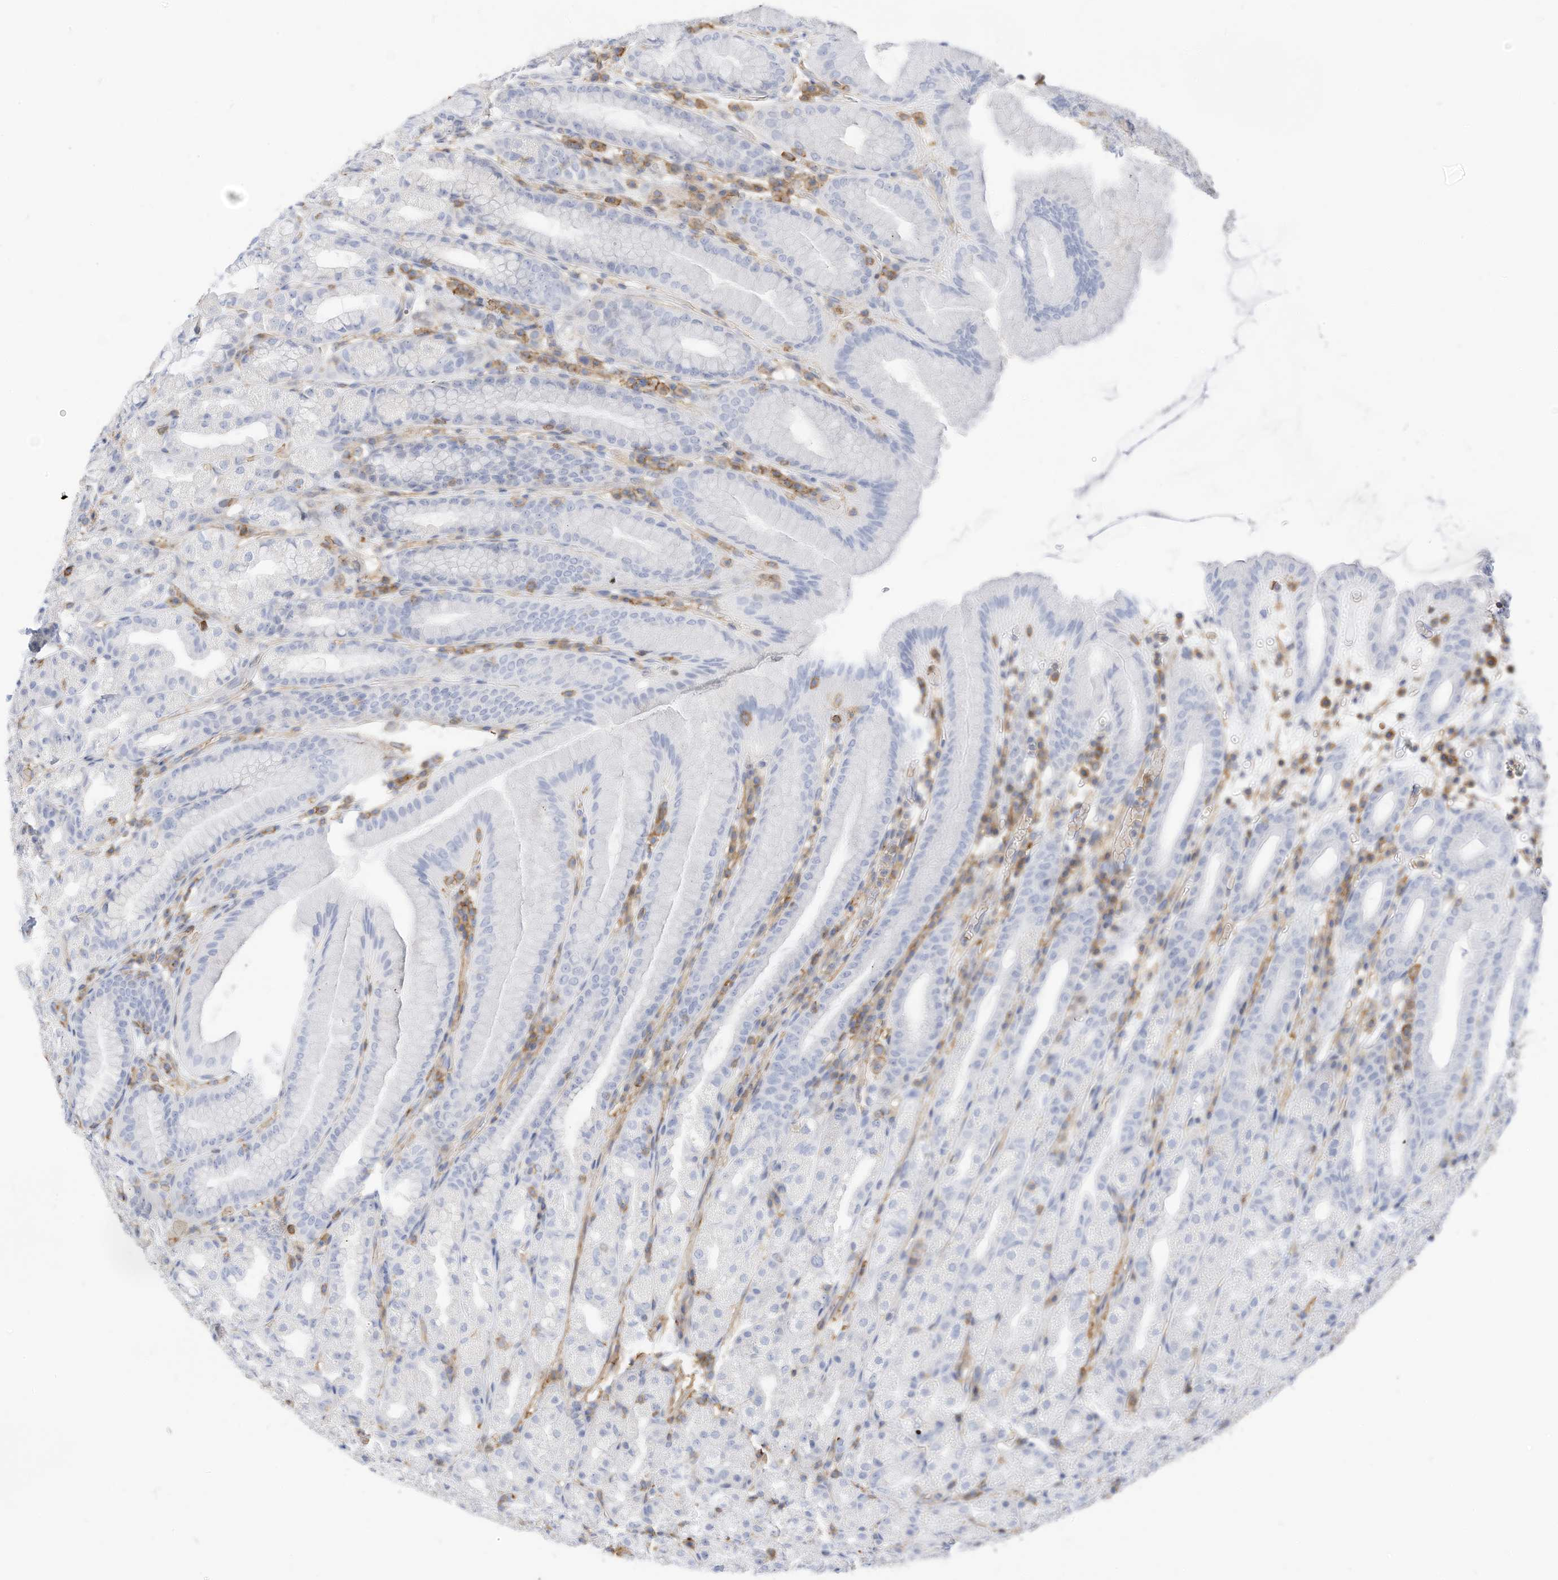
{"staining": {"intensity": "negative", "quantity": "none", "location": "none"}, "tissue": "stomach", "cell_type": "Glandular cells", "image_type": "normal", "snomed": [{"axis": "morphology", "description": "Normal tissue, NOS"}, {"axis": "topography", "description": "Stomach, upper"}], "caption": "Glandular cells are negative for protein expression in normal human stomach. (Immunohistochemistry, brightfield microscopy, high magnification).", "gene": "TXNDC9", "patient": {"sex": "male", "age": 68}}